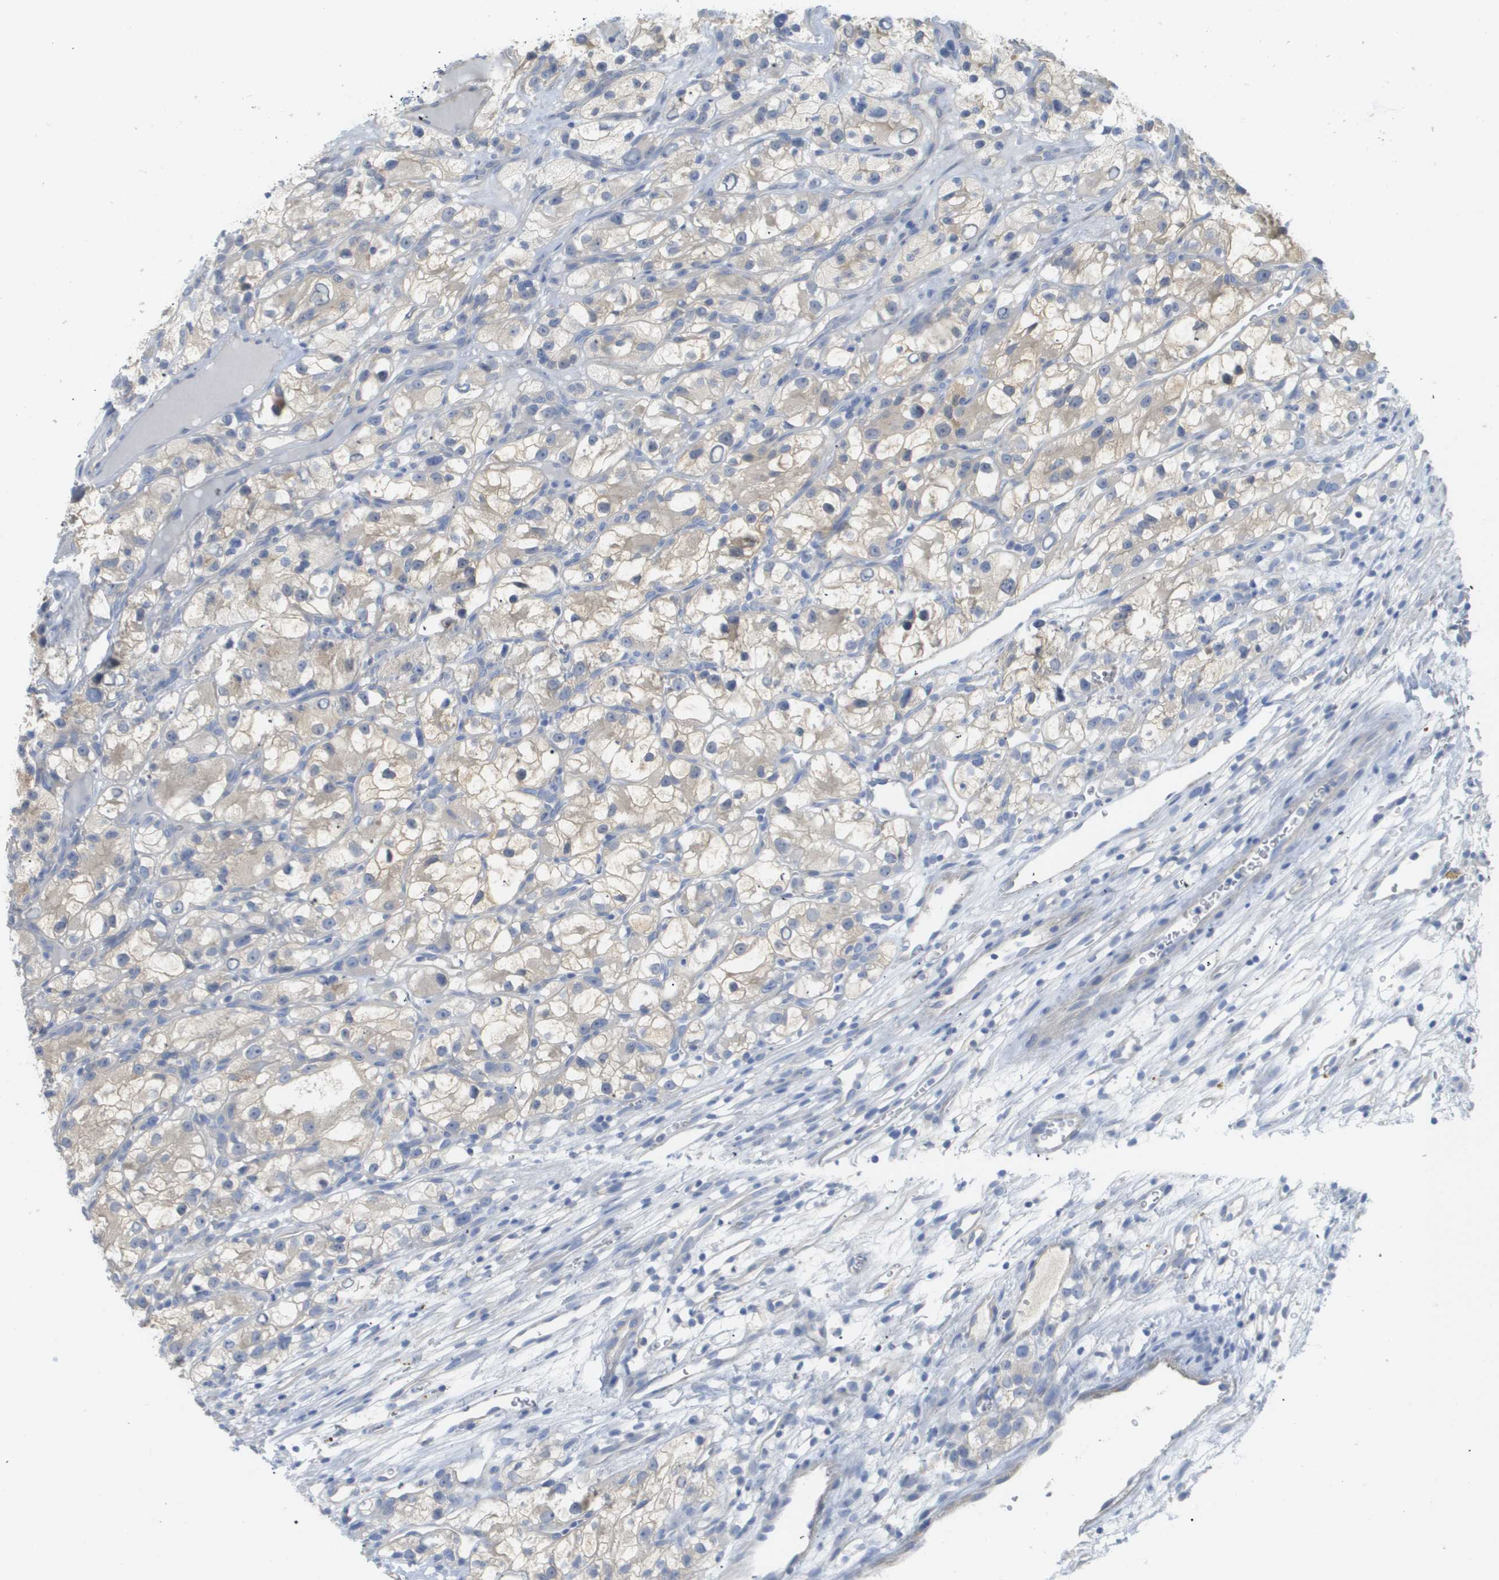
{"staining": {"intensity": "negative", "quantity": "none", "location": "none"}, "tissue": "renal cancer", "cell_type": "Tumor cells", "image_type": "cancer", "snomed": [{"axis": "morphology", "description": "Adenocarcinoma, NOS"}, {"axis": "topography", "description": "Kidney"}], "caption": "Histopathology image shows no protein expression in tumor cells of renal cancer tissue.", "gene": "MYL3", "patient": {"sex": "female", "age": 57}}